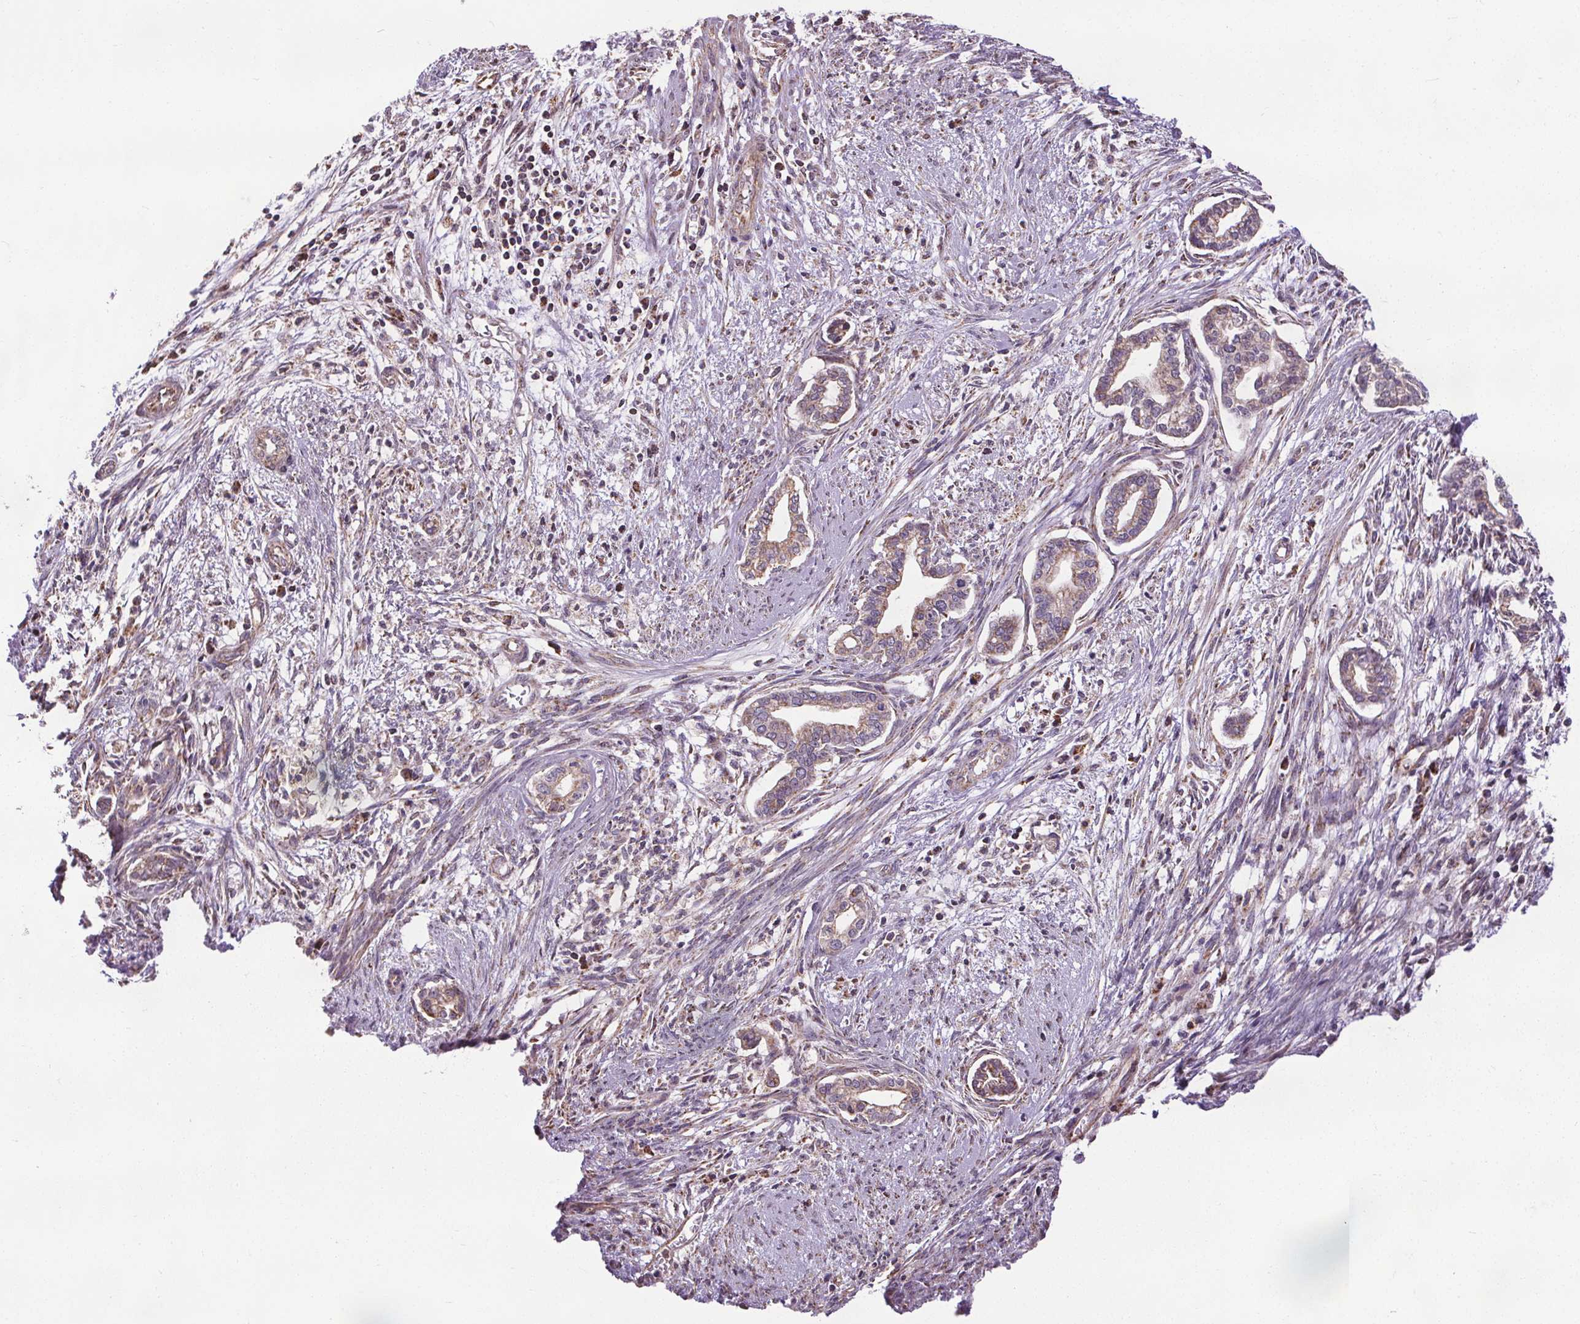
{"staining": {"intensity": "weak", "quantity": ">75%", "location": "cytoplasmic/membranous"}, "tissue": "cervical cancer", "cell_type": "Tumor cells", "image_type": "cancer", "snomed": [{"axis": "morphology", "description": "Adenocarcinoma, NOS"}, {"axis": "topography", "description": "Cervix"}], "caption": "This micrograph reveals cervical adenocarcinoma stained with immunohistochemistry (IHC) to label a protein in brown. The cytoplasmic/membranous of tumor cells show weak positivity for the protein. Nuclei are counter-stained blue.", "gene": "ZNF548", "patient": {"sex": "female", "age": 62}}